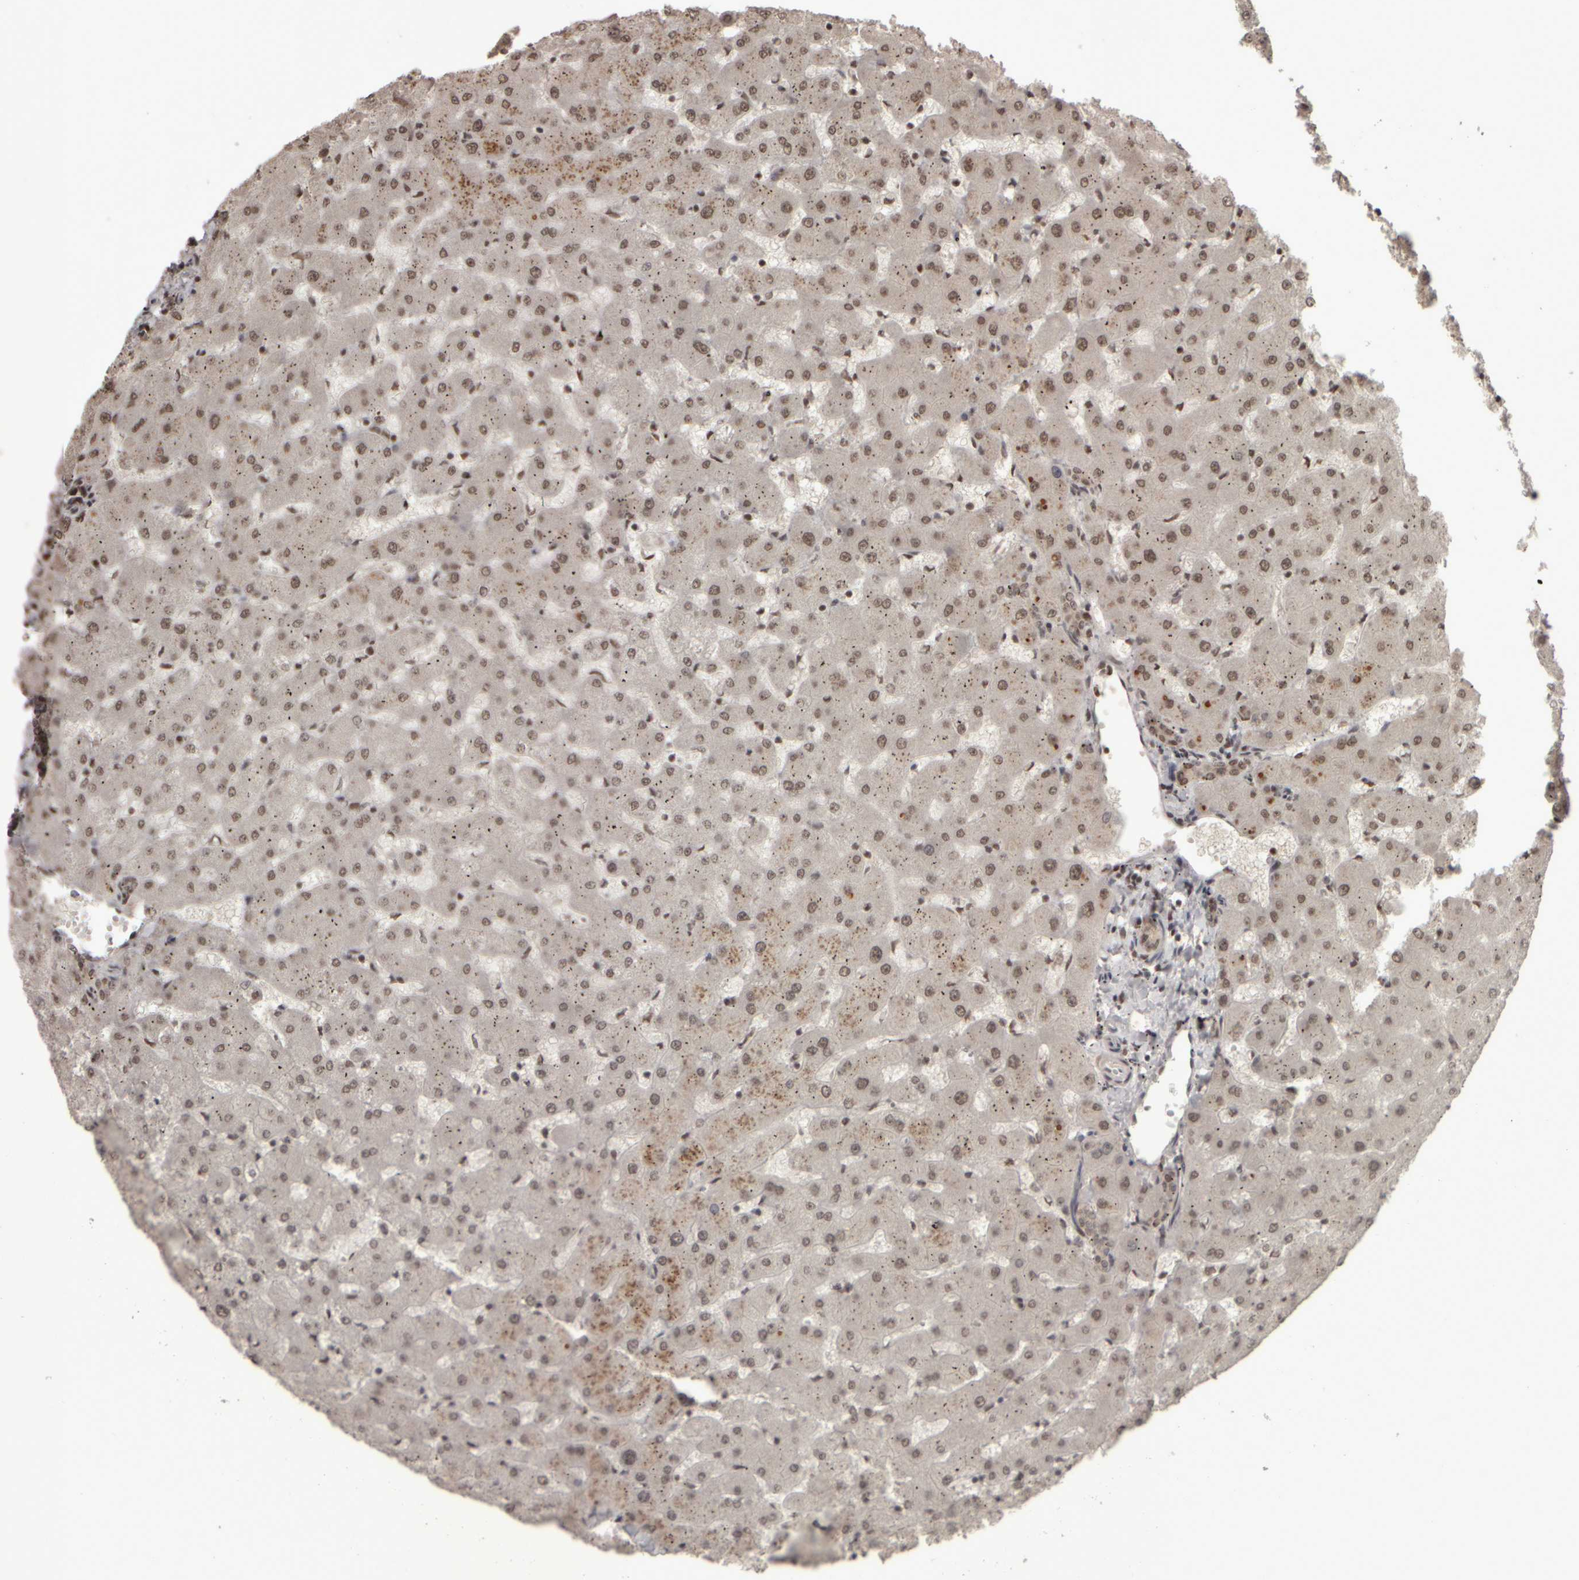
{"staining": {"intensity": "moderate", "quantity": ">75%", "location": "cytoplasmic/membranous"}, "tissue": "liver", "cell_type": "Cholangiocytes", "image_type": "normal", "snomed": [{"axis": "morphology", "description": "Normal tissue, NOS"}, {"axis": "topography", "description": "Liver"}], "caption": "Immunohistochemical staining of unremarkable human liver shows moderate cytoplasmic/membranous protein expression in approximately >75% of cholangiocytes. The staining was performed using DAB (3,3'-diaminobenzidine) to visualize the protein expression in brown, while the nuclei were stained in blue with hematoxylin (Magnification: 20x).", "gene": "ZFHX4", "patient": {"sex": "female", "age": 63}}